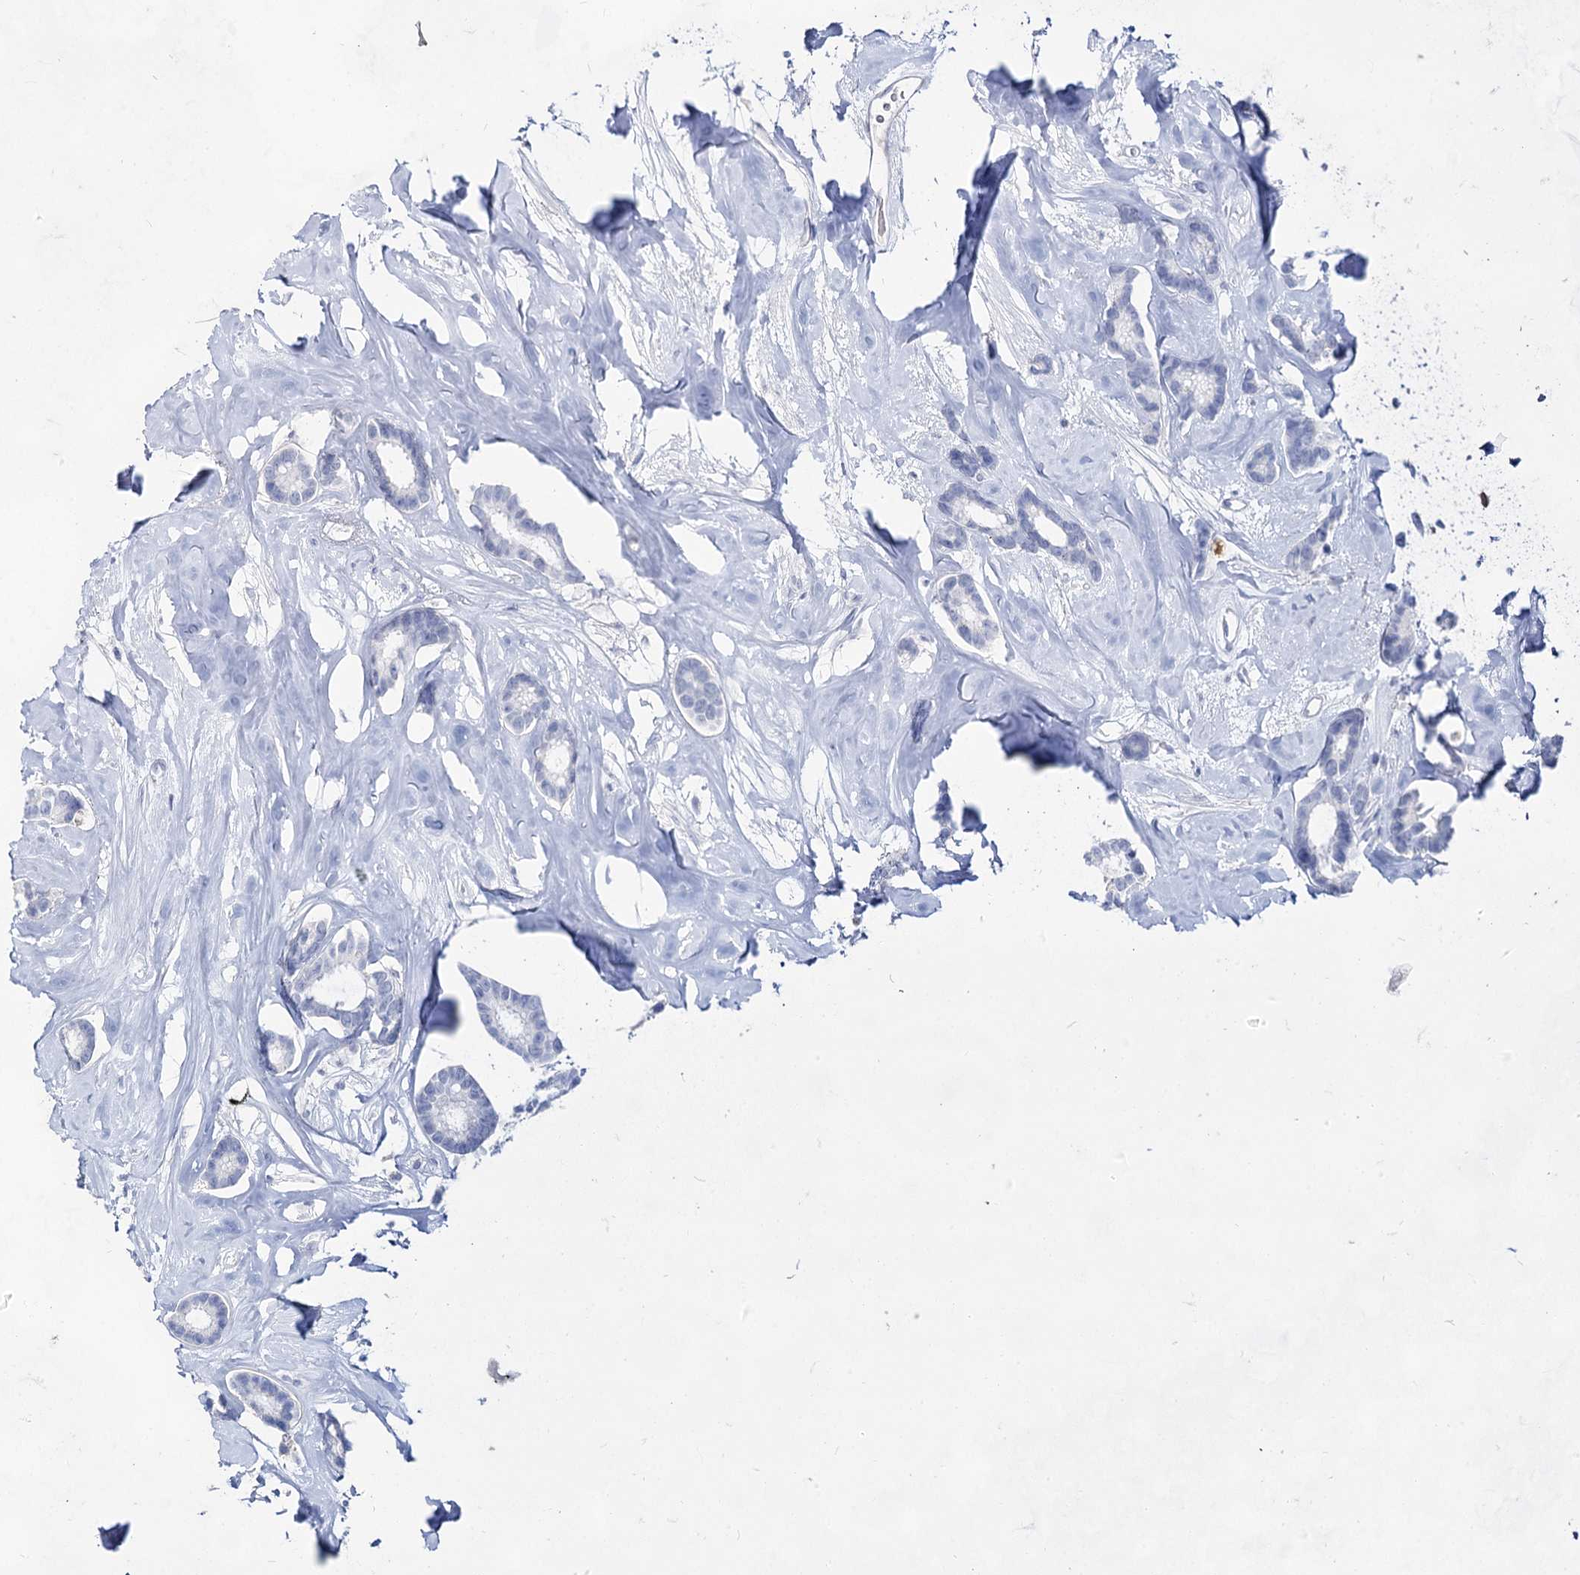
{"staining": {"intensity": "negative", "quantity": "none", "location": "none"}, "tissue": "breast cancer", "cell_type": "Tumor cells", "image_type": "cancer", "snomed": [{"axis": "morphology", "description": "Duct carcinoma"}, {"axis": "topography", "description": "Breast"}], "caption": "Protein analysis of infiltrating ductal carcinoma (breast) displays no significant staining in tumor cells.", "gene": "ACRV1", "patient": {"sex": "female", "age": 87}}